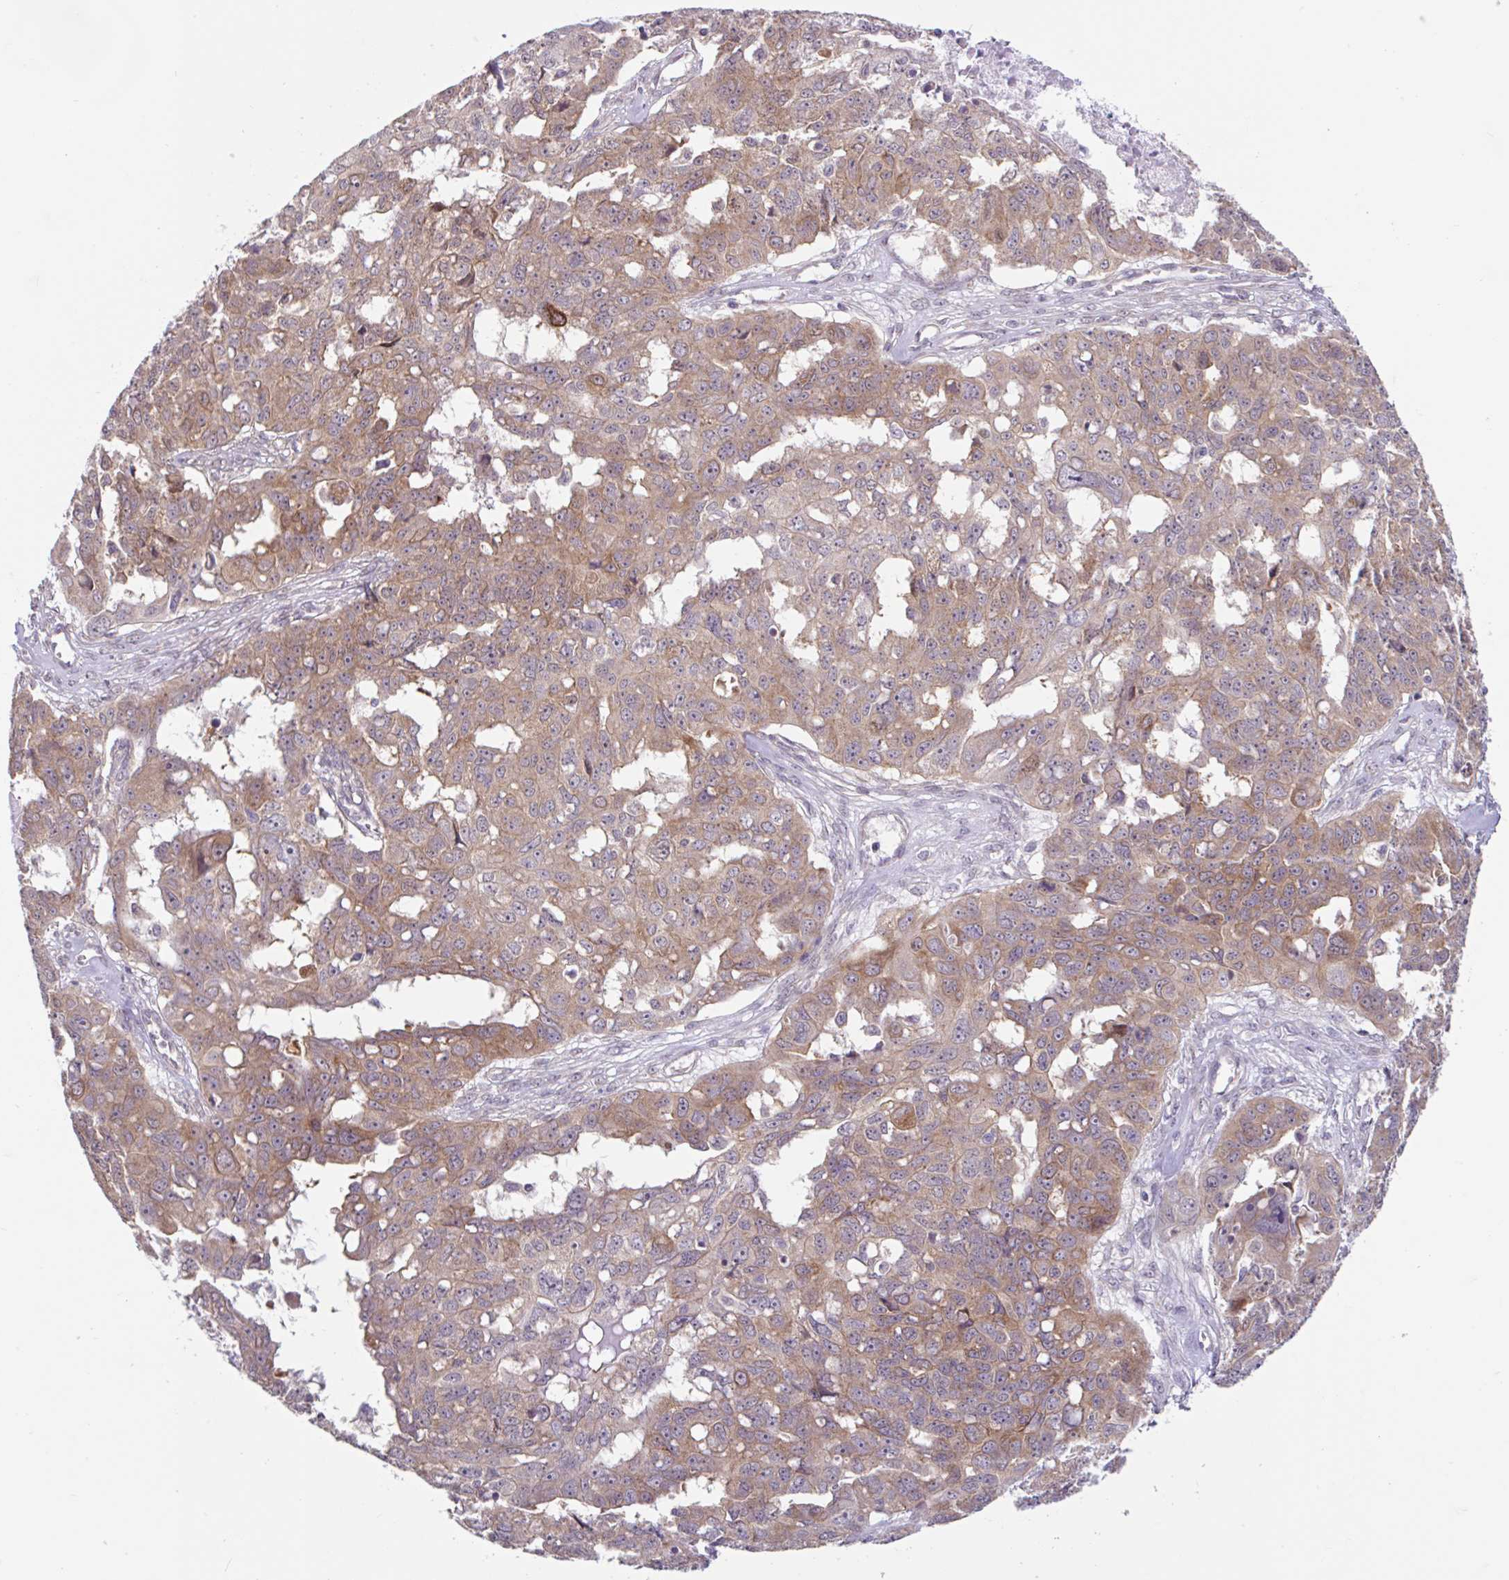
{"staining": {"intensity": "moderate", "quantity": "25%-75%", "location": "cytoplasmic/membranous"}, "tissue": "ovarian cancer", "cell_type": "Tumor cells", "image_type": "cancer", "snomed": [{"axis": "morphology", "description": "Carcinoma, endometroid"}, {"axis": "topography", "description": "Ovary"}], "caption": "The micrograph exhibits immunohistochemical staining of endometroid carcinoma (ovarian). There is moderate cytoplasmic/membranous positivity is present in approximately 25%-75% of tumor cells.", "gene": "RALBP1", "patient": {"sex": "female", "age": 70}}